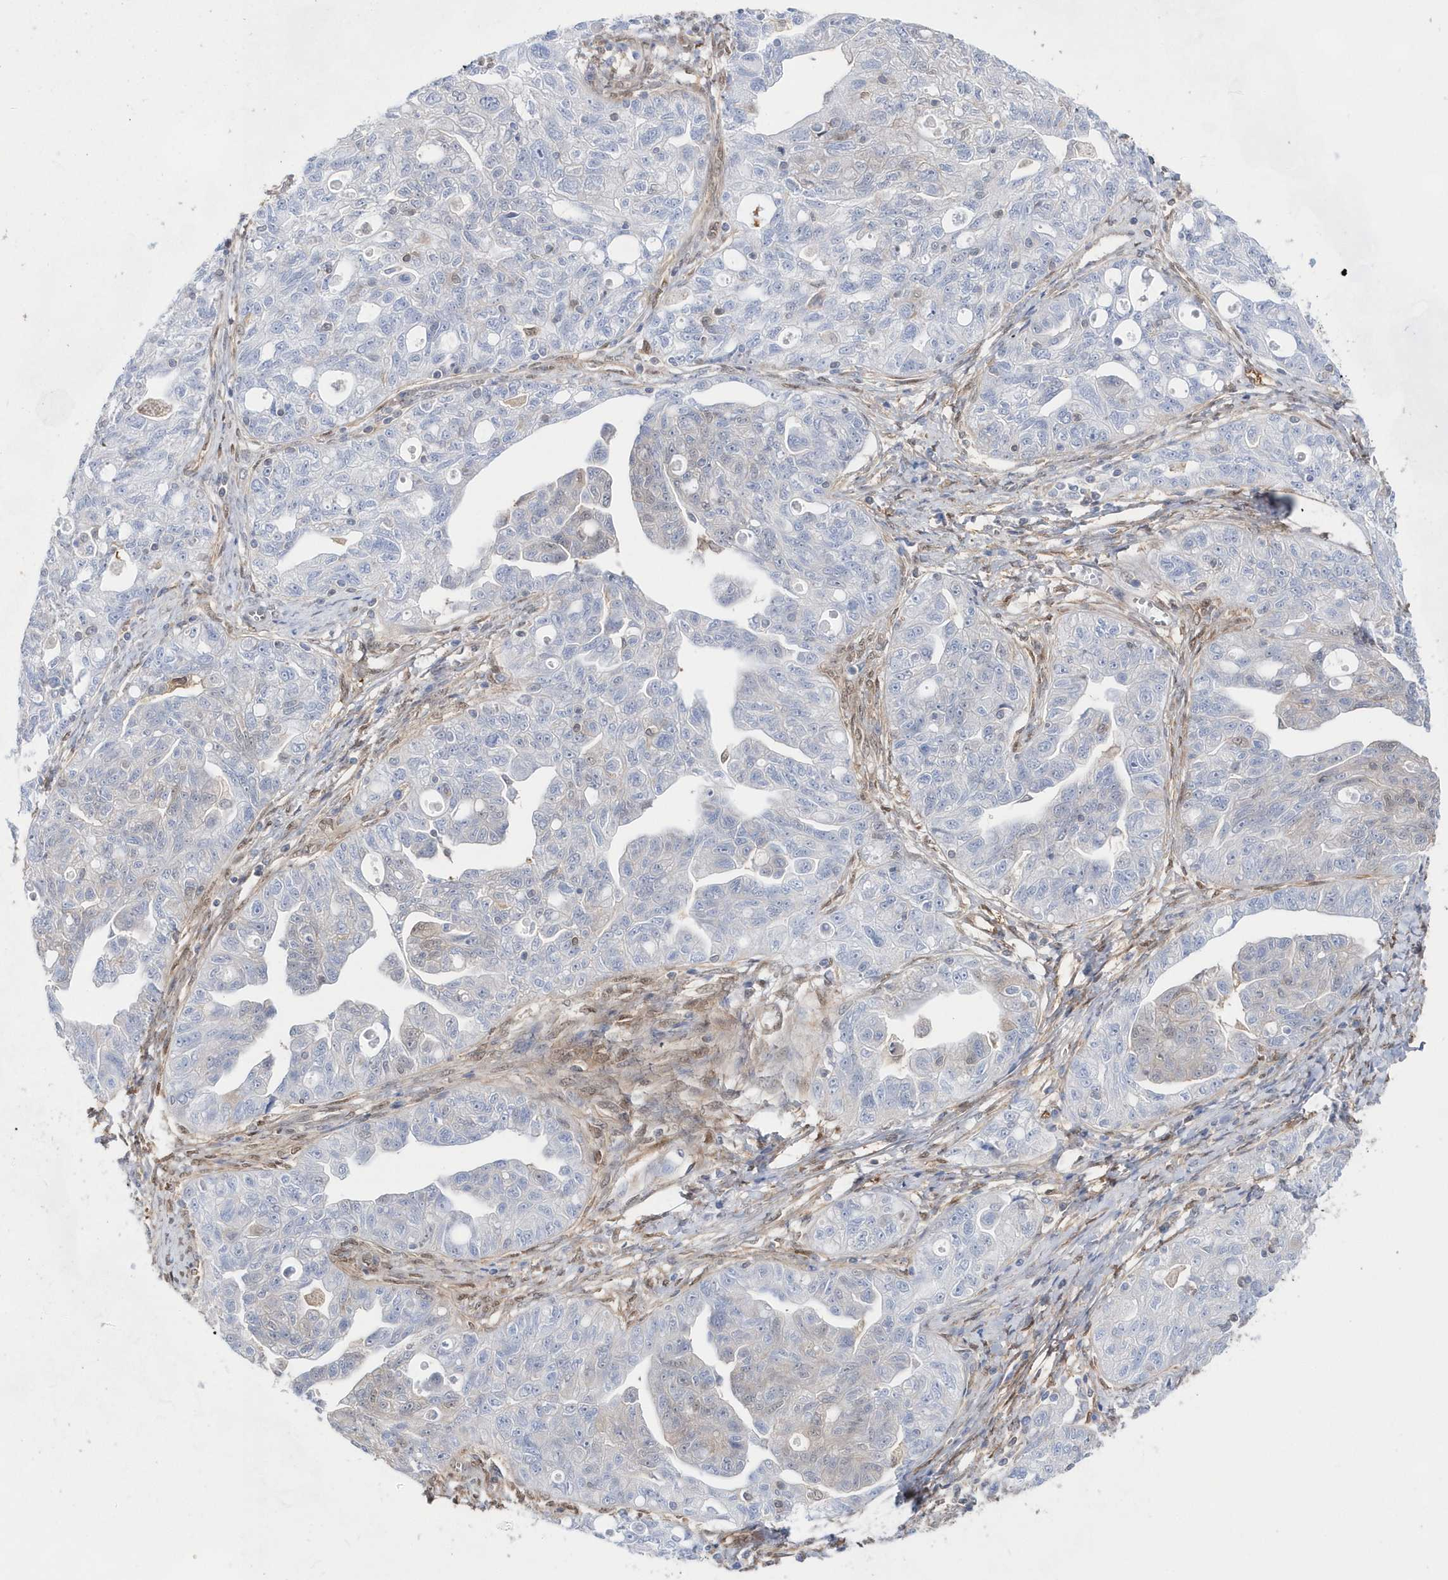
{"staining": {"intensity": "negative", "quantity": "none", "location": "none"}, "tissue": "ovarian cancer", "cell_type": "Tumor cells", "image_type": "cancer", "snomed": [{"axis": "morphology", "description": "Carcinoma, NOS"}, {"axis": "morphology", "description": "Cystadenocarcinoma, serous, NOS"}, {"axis": "topography", "description": "Ovary"}], "caption": "Immunohistochemistry of ovarian cancer reveals no staining in tumor cells.", "gene": "BDH2", "patient": {"sex": "female", "age": 69}}